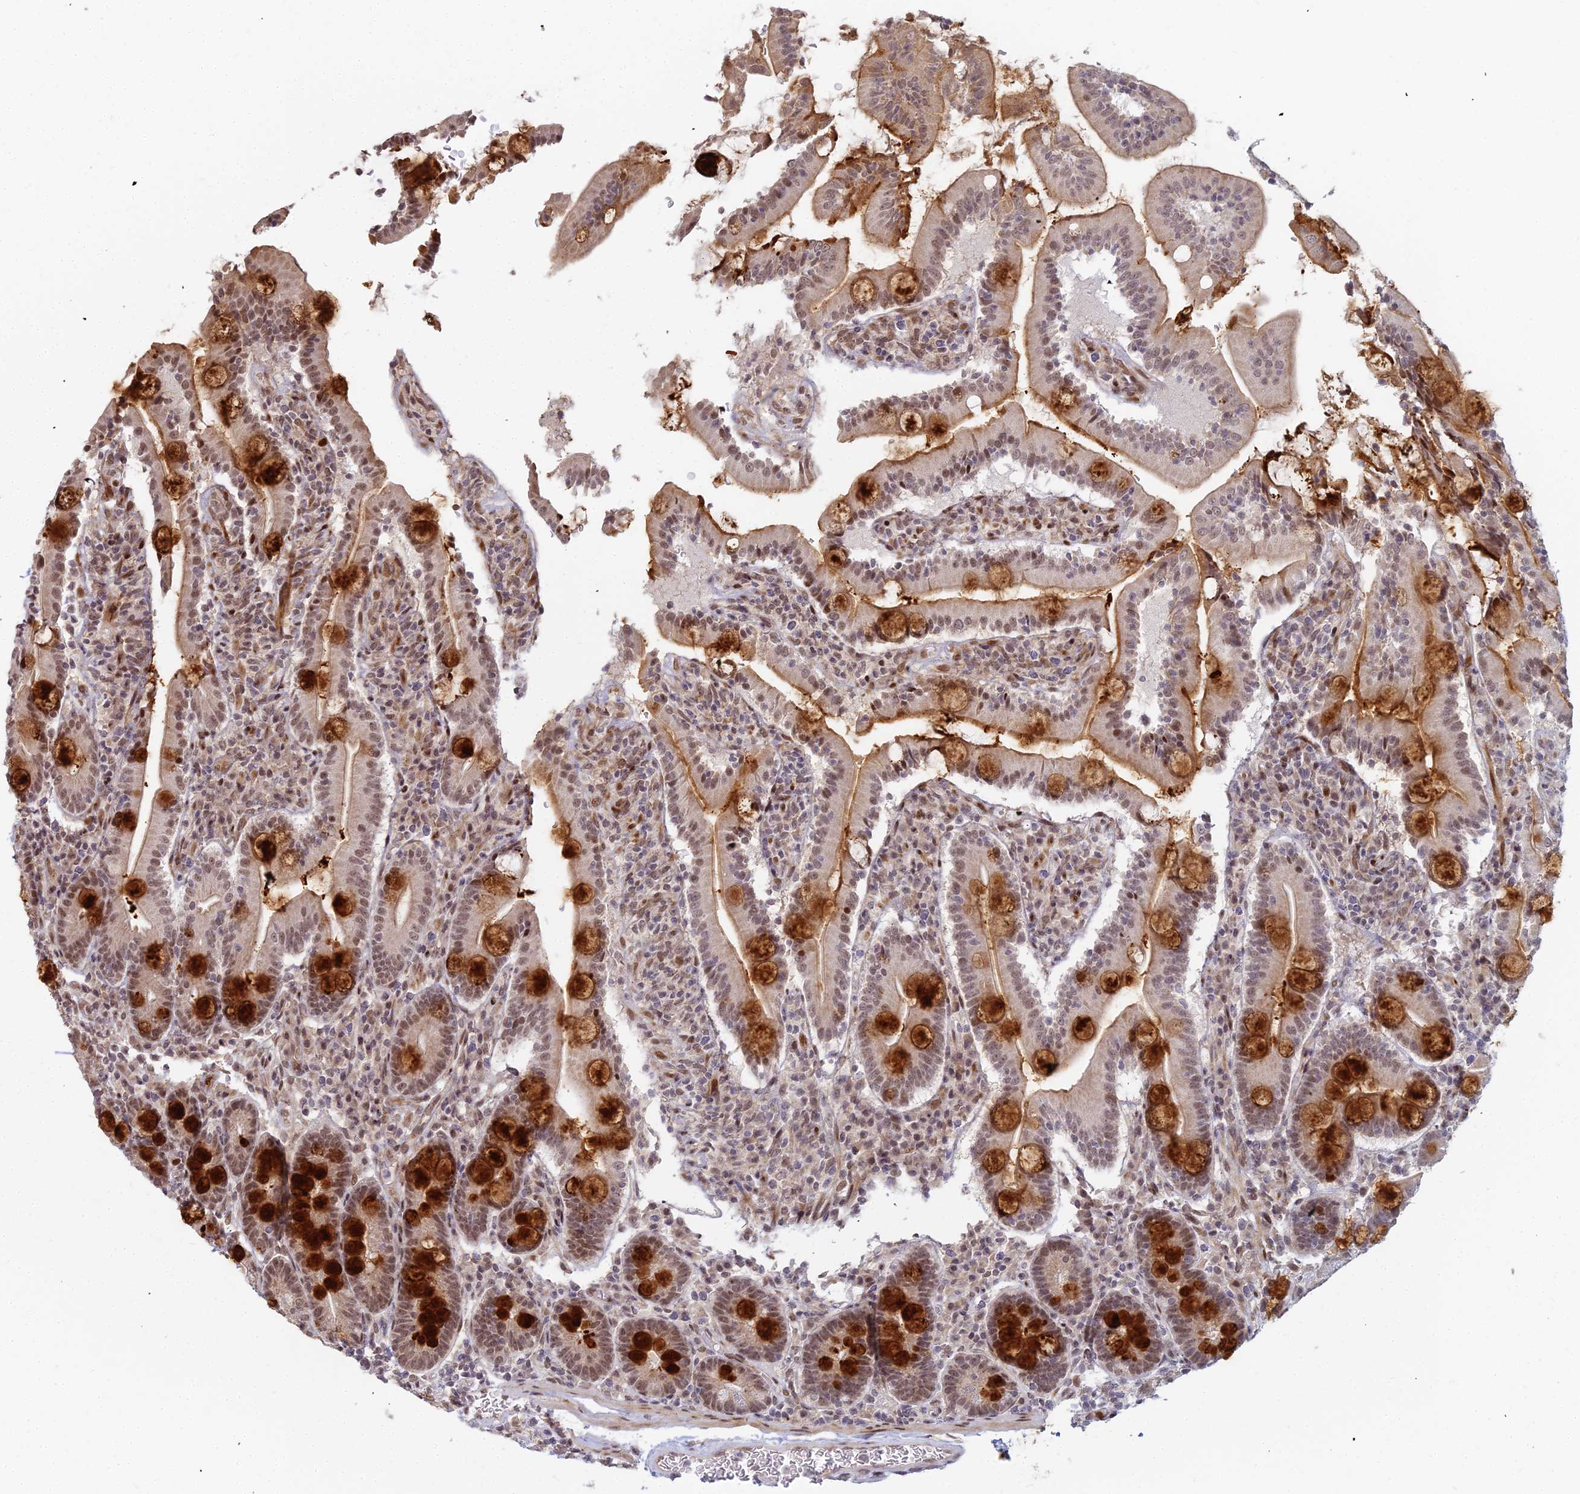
{"staining": {"intensity": "strong", "quantity": "<25%", "location": "cytoplasmic/membranous,nuclear"}, "tissue": "duodenum", "cell_type": "Glandular cells", "image_type": "normal", "snomed": [{"axis": "morphology", "description": "Normal tissue, NOS"}, {"axis": "topography", "description": "Duodenum"}], "caption": "Unremarkable duodenum was stained to show a protein in brown. There is medium levels of strong cytoplasmic/membranous,nuclear positivity in approximately <25% of glandular cells.", "gene": "ABCA2", "patient": {"sex": "male", "age": 35}}